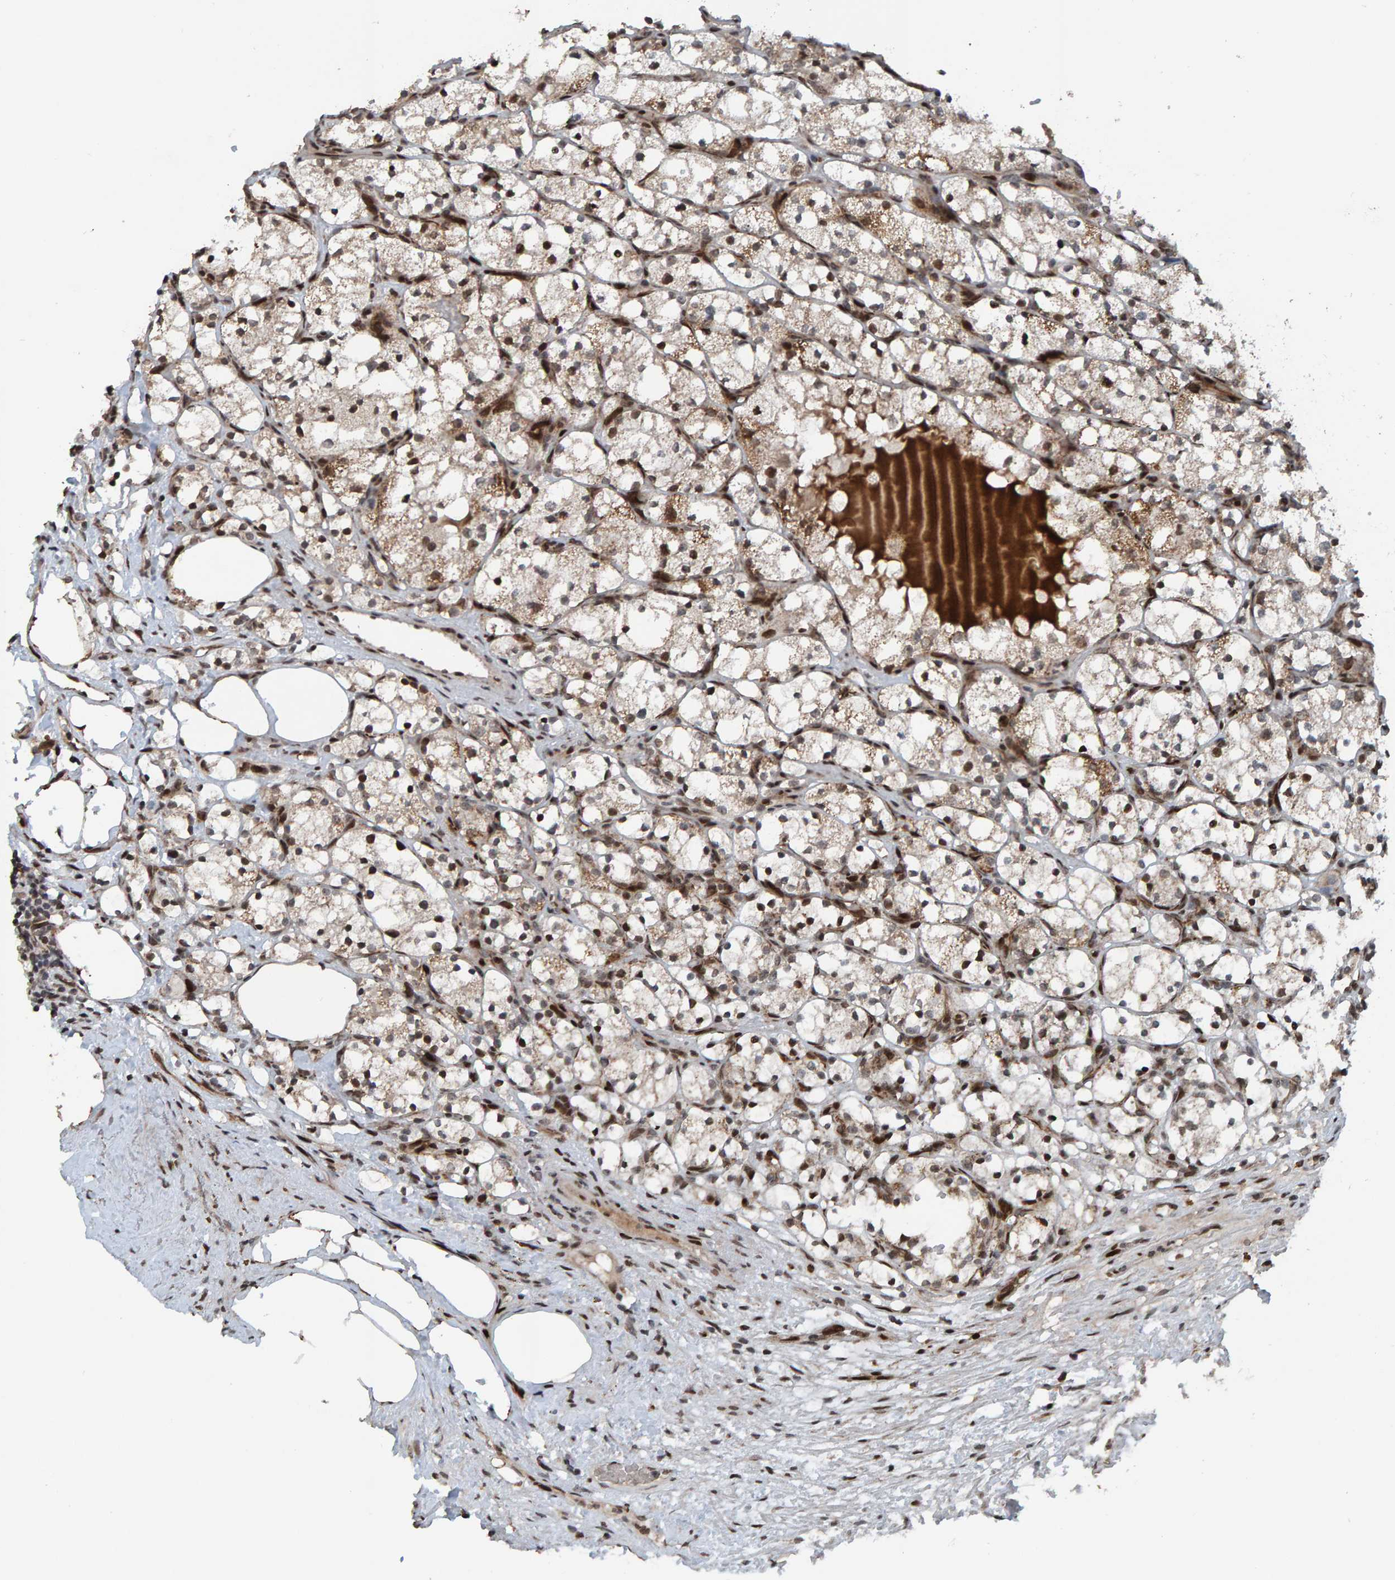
{"staining": {"intensity": "moderate", "quantity": ">75%", "location": "cytoplasmic/membranous,nuclear"}, "tissue": "renal cancer", "cell_type": "Tumor cells", "image_type": "cancer", "snomed": [{"axis": "morphology", "description": "Adenocarcinoma, NOS"}, {"axis": "topography", "description": "Kidney"}], "caption": "Protein expression analysis of human renal cancer (adenocarcinoma) reveals moderate cytoplasmic/membranous and nuclear positivity in approximately >75% of tumor cells.", "gene": "ZNF366", "patient": {"sex": "female", "age": 69}}